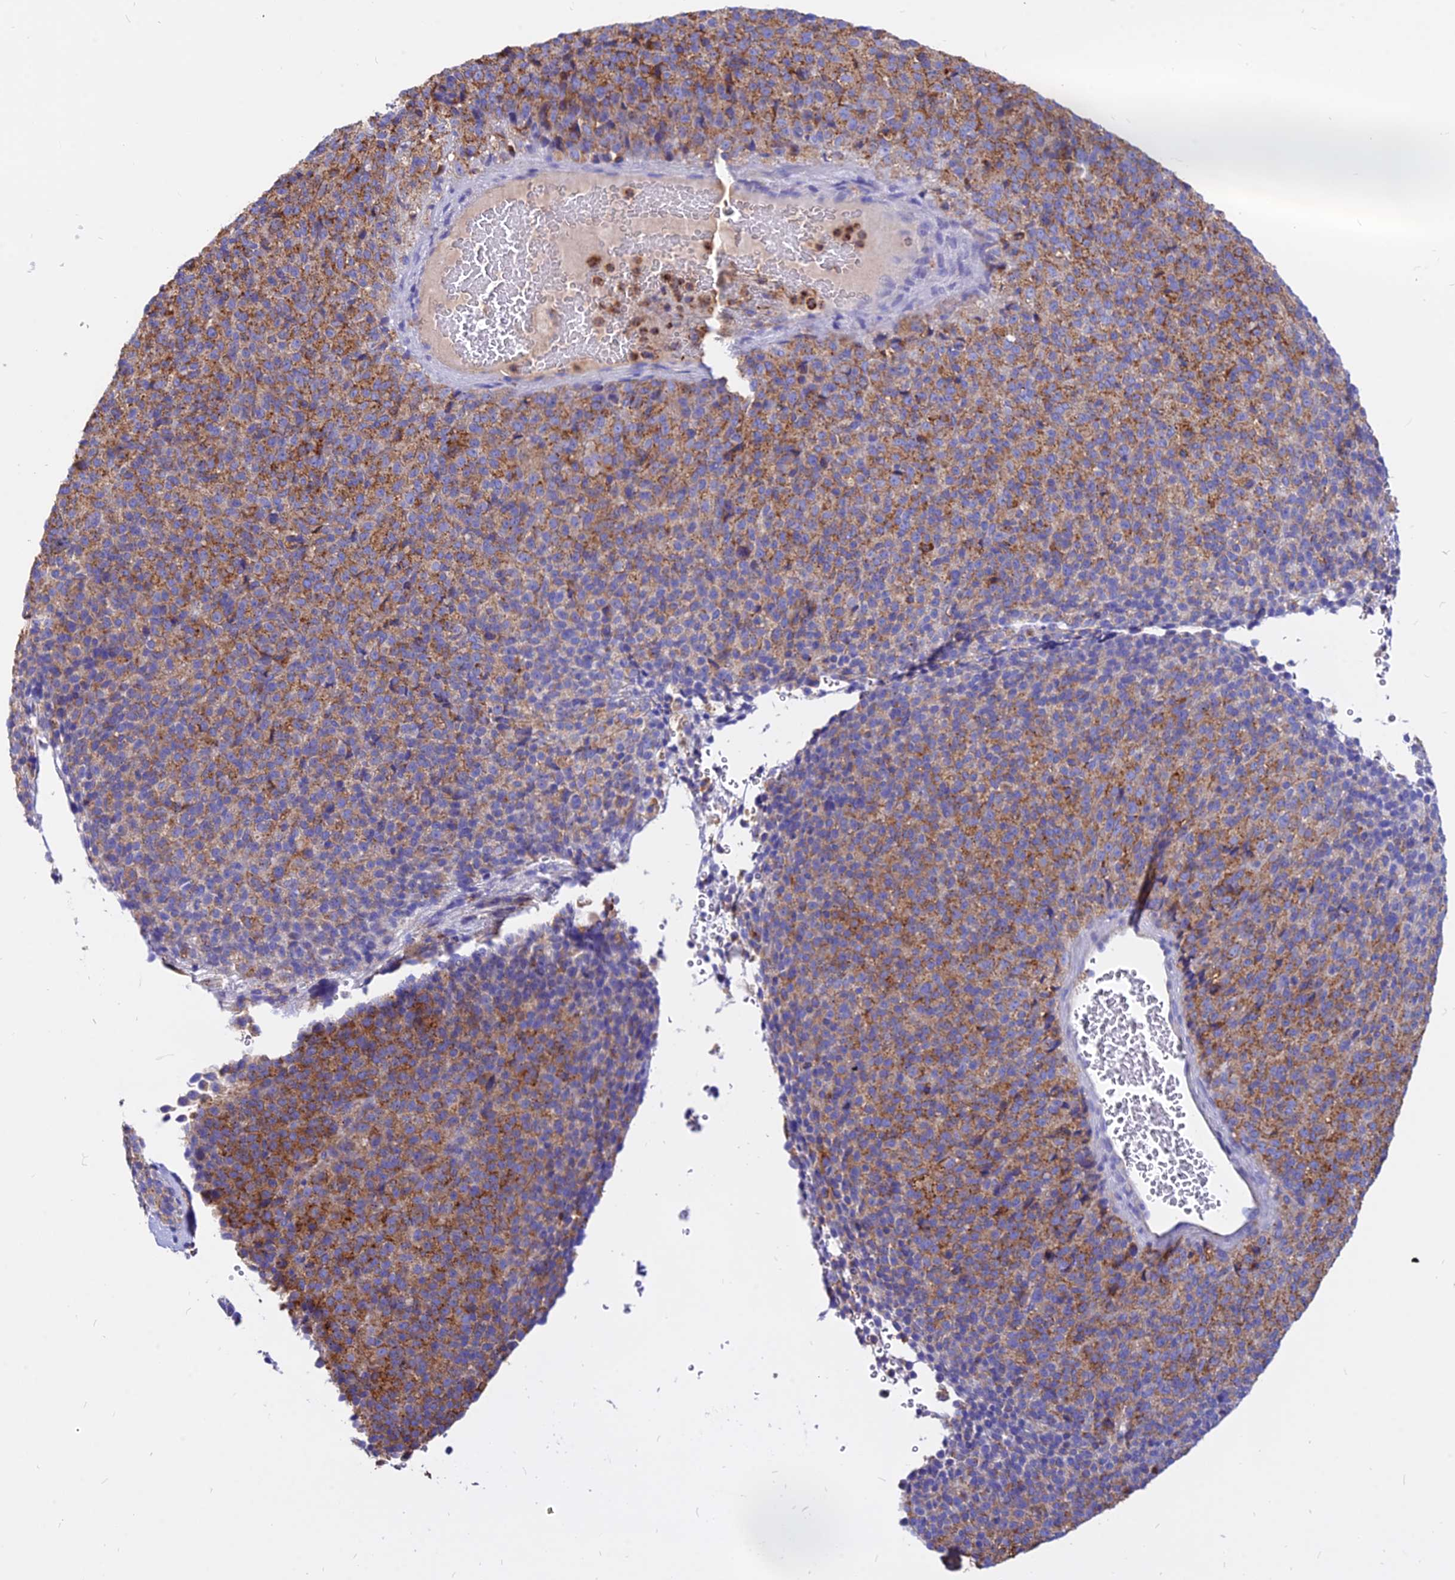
{"staining": {"intensity": "moderate", "quantity": ">75%", "location": "cytoplasmic/membranous"}, "tissue": "melanoma", "cell_type": "Tumor cells", "image_type": "cancer", "snomed": [{"axis": "morphology", "description": "Malignant melanoma, Metastatic site"}, {"axis": "topography", "description": "Brain"}], "caption": "Malignant melanoma (metastatic site) stained with immunohistochemistry (IHC) demonstrates moderate cytoplasmic/membranous positivity in about >75% of tumor cells.", "gene": "AGTRAP", "patient": {"sex": "female", "age": 56}}